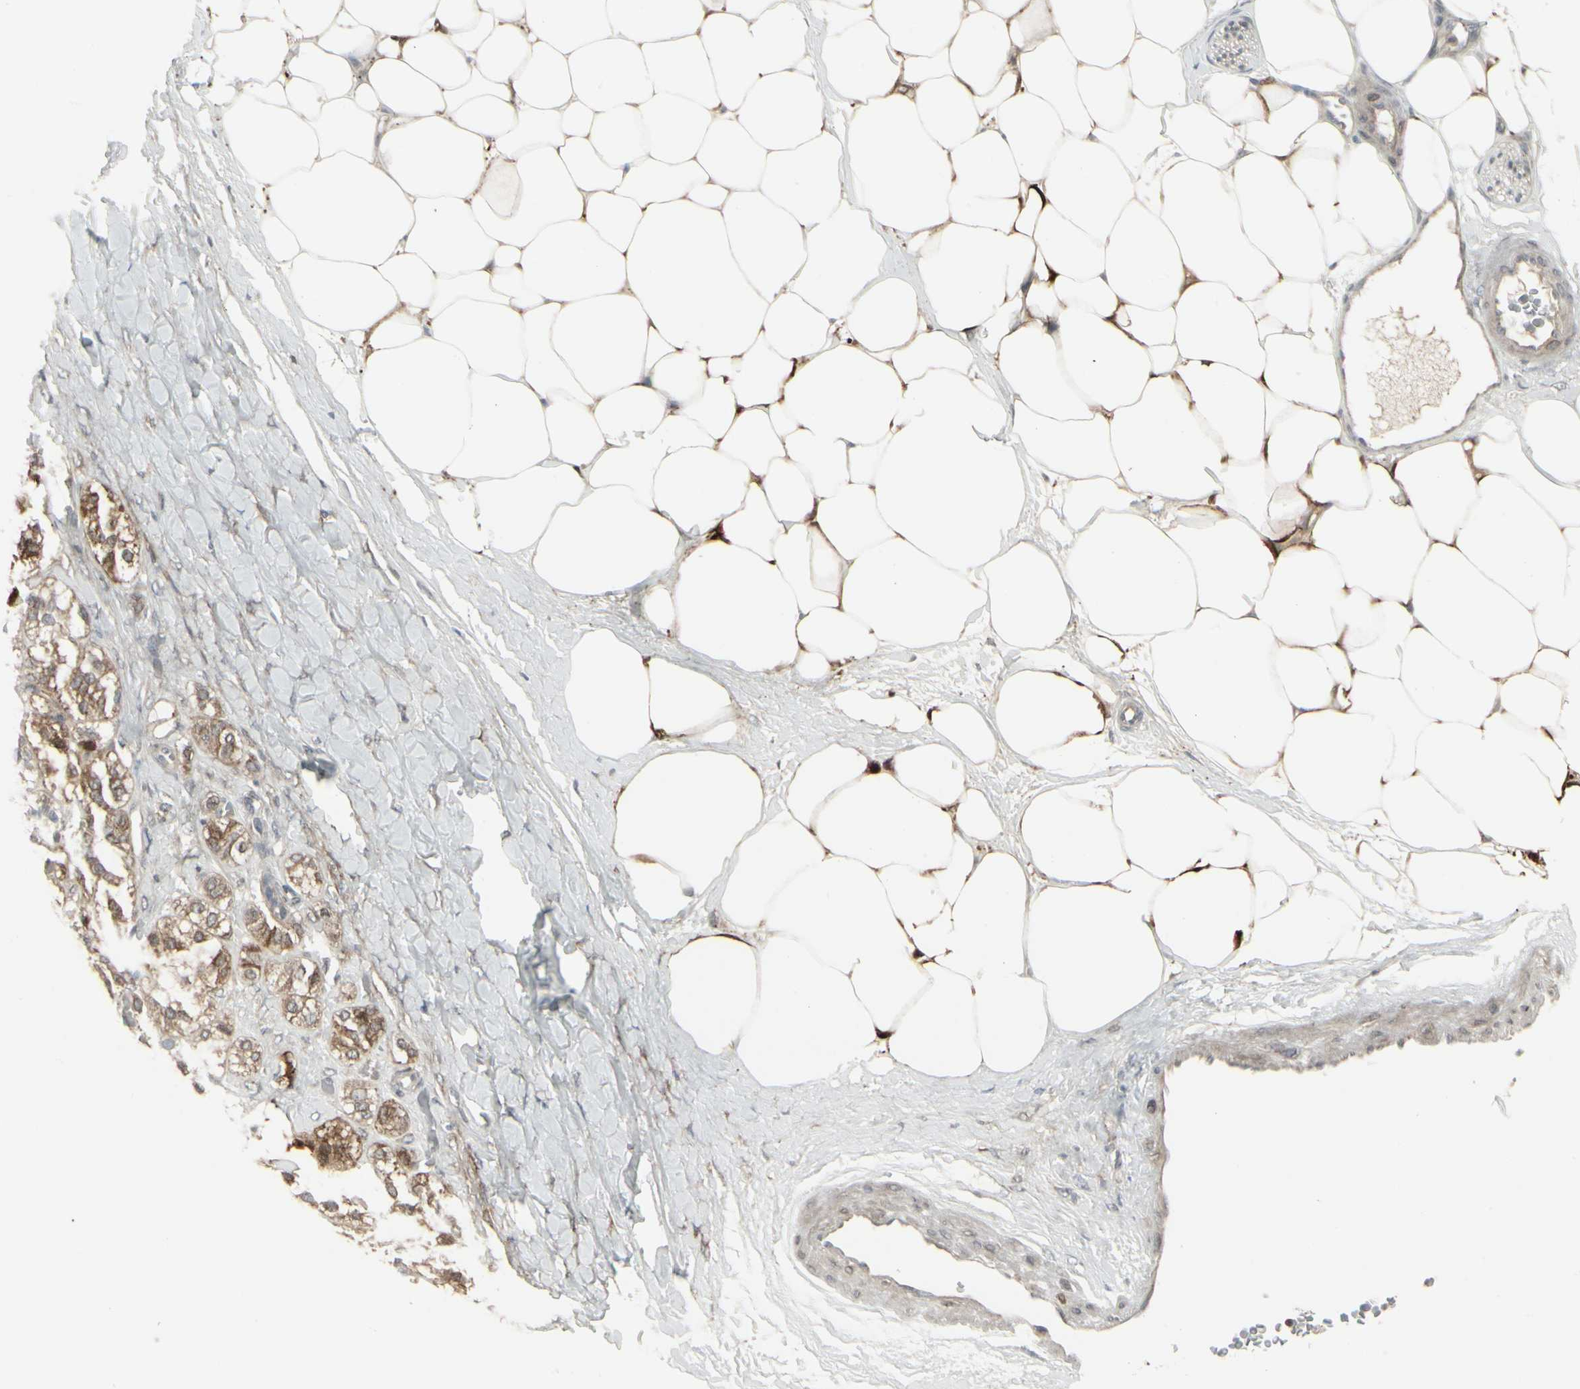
{"staining": {"intensity": "moderate", "quantity": ">75%", "location": "cytoplasmic/membranous"}, "tissue": "adrenal gland", "cell_type": "Glandular cells", "image_type": "normal", "snomed": [{"axis": "morphology", "description": "Normal tissue, NOS"}, {"axis": "topography", "description": "Adrenal gland"}], "caption": "Immunohistochemistry histopathology image of unremarkable adrenal gland stained for a protein (brown), which exhibits medium levels of moderate cytoplasmic/membranous staining in approximately >75% of glandular cells.", "gene": "IGFBP6", "patient": {"sex": "male", "age": 57}}